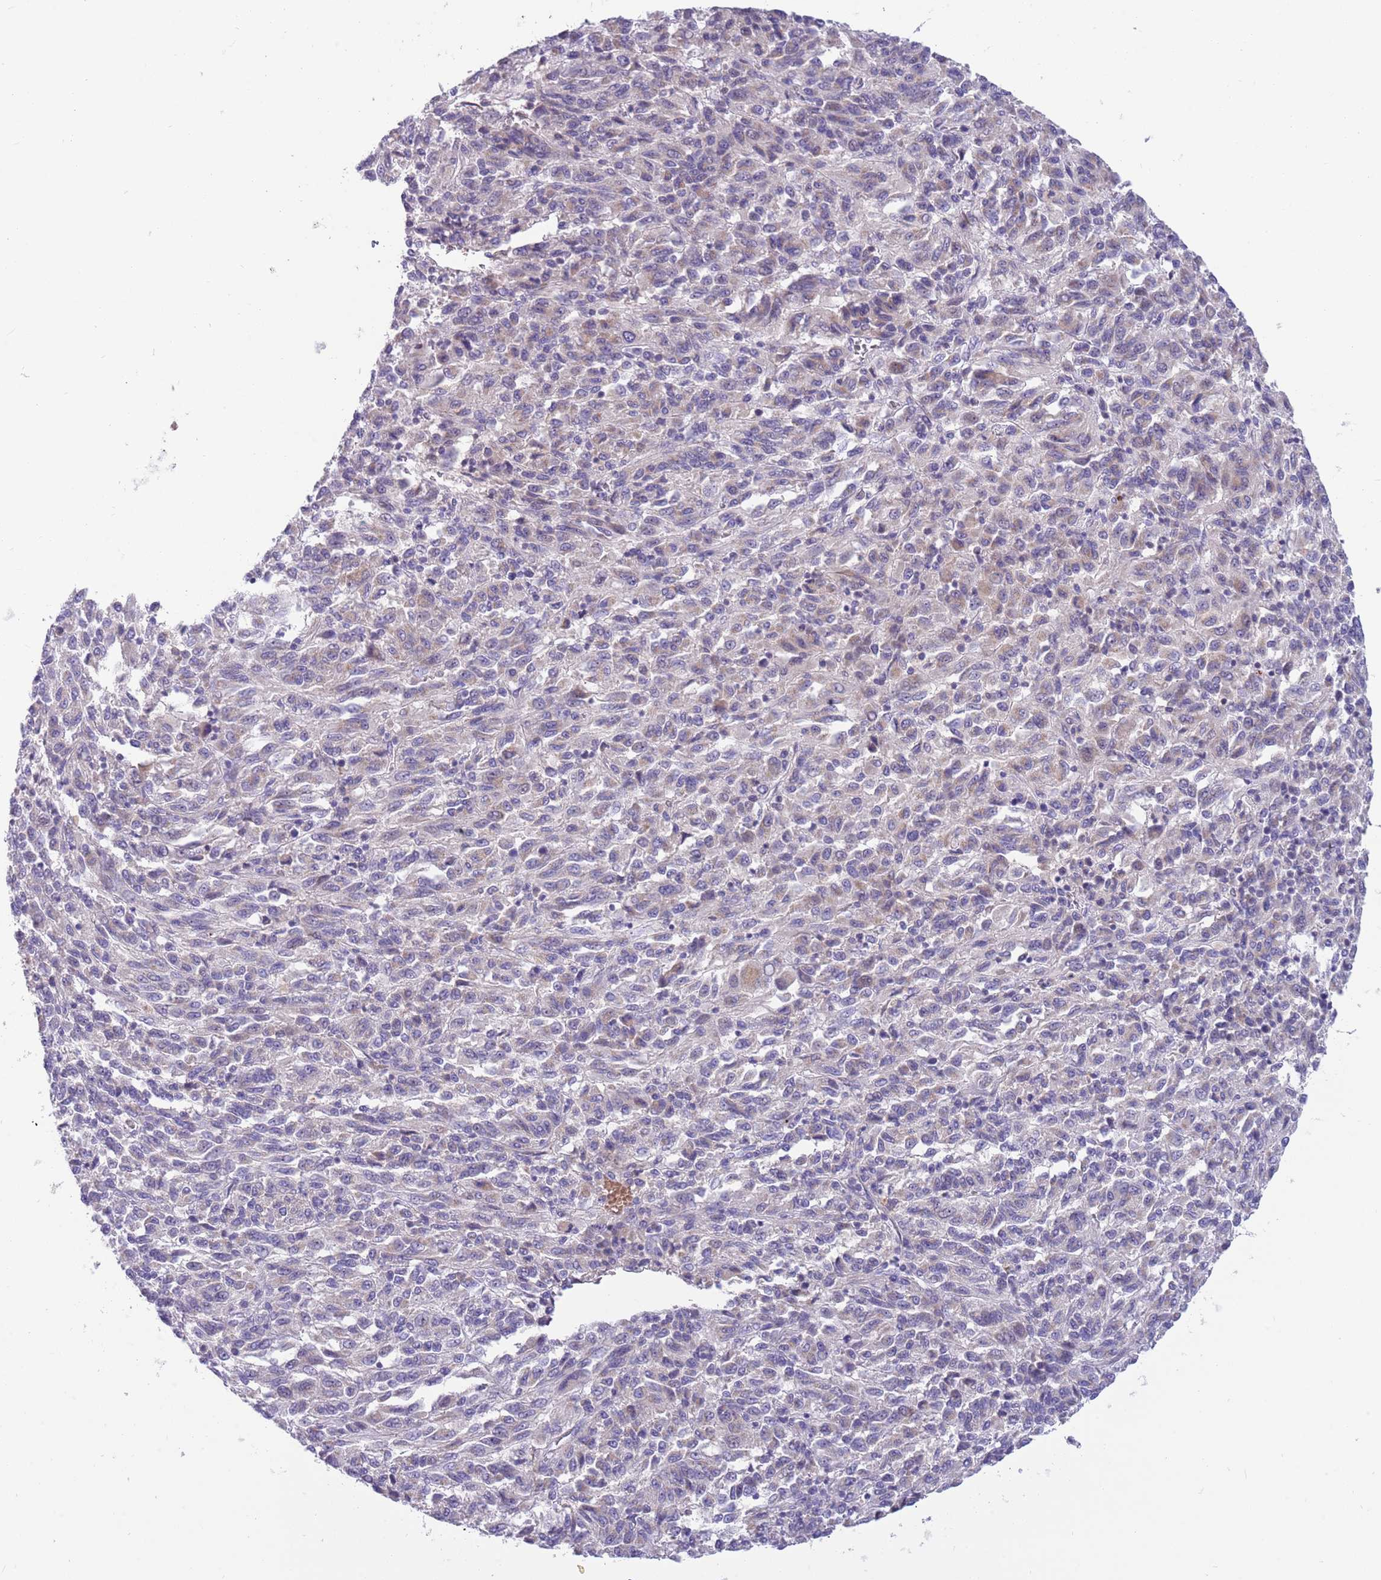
{"staining": {"intensity": "weak", "quantity": "<25%", "location": "cytoplasmic/membranous"}, "tissue": "melanoma", "cell_type": "Tumor cells", "image_type": "cancer", "snomed": [{"axis": "morphology", "description": "Malignant melanoma, Metastatic site"}, {"axis": "topography", "description": "Lung"}], "caption": "An image of human melanoma is negative for staining in tumor cells. (DAB immunohistochemistry with hematoxylin counter stain).", "gene": "DDHD1", "patient": {"sex": "male", "age": 64}}